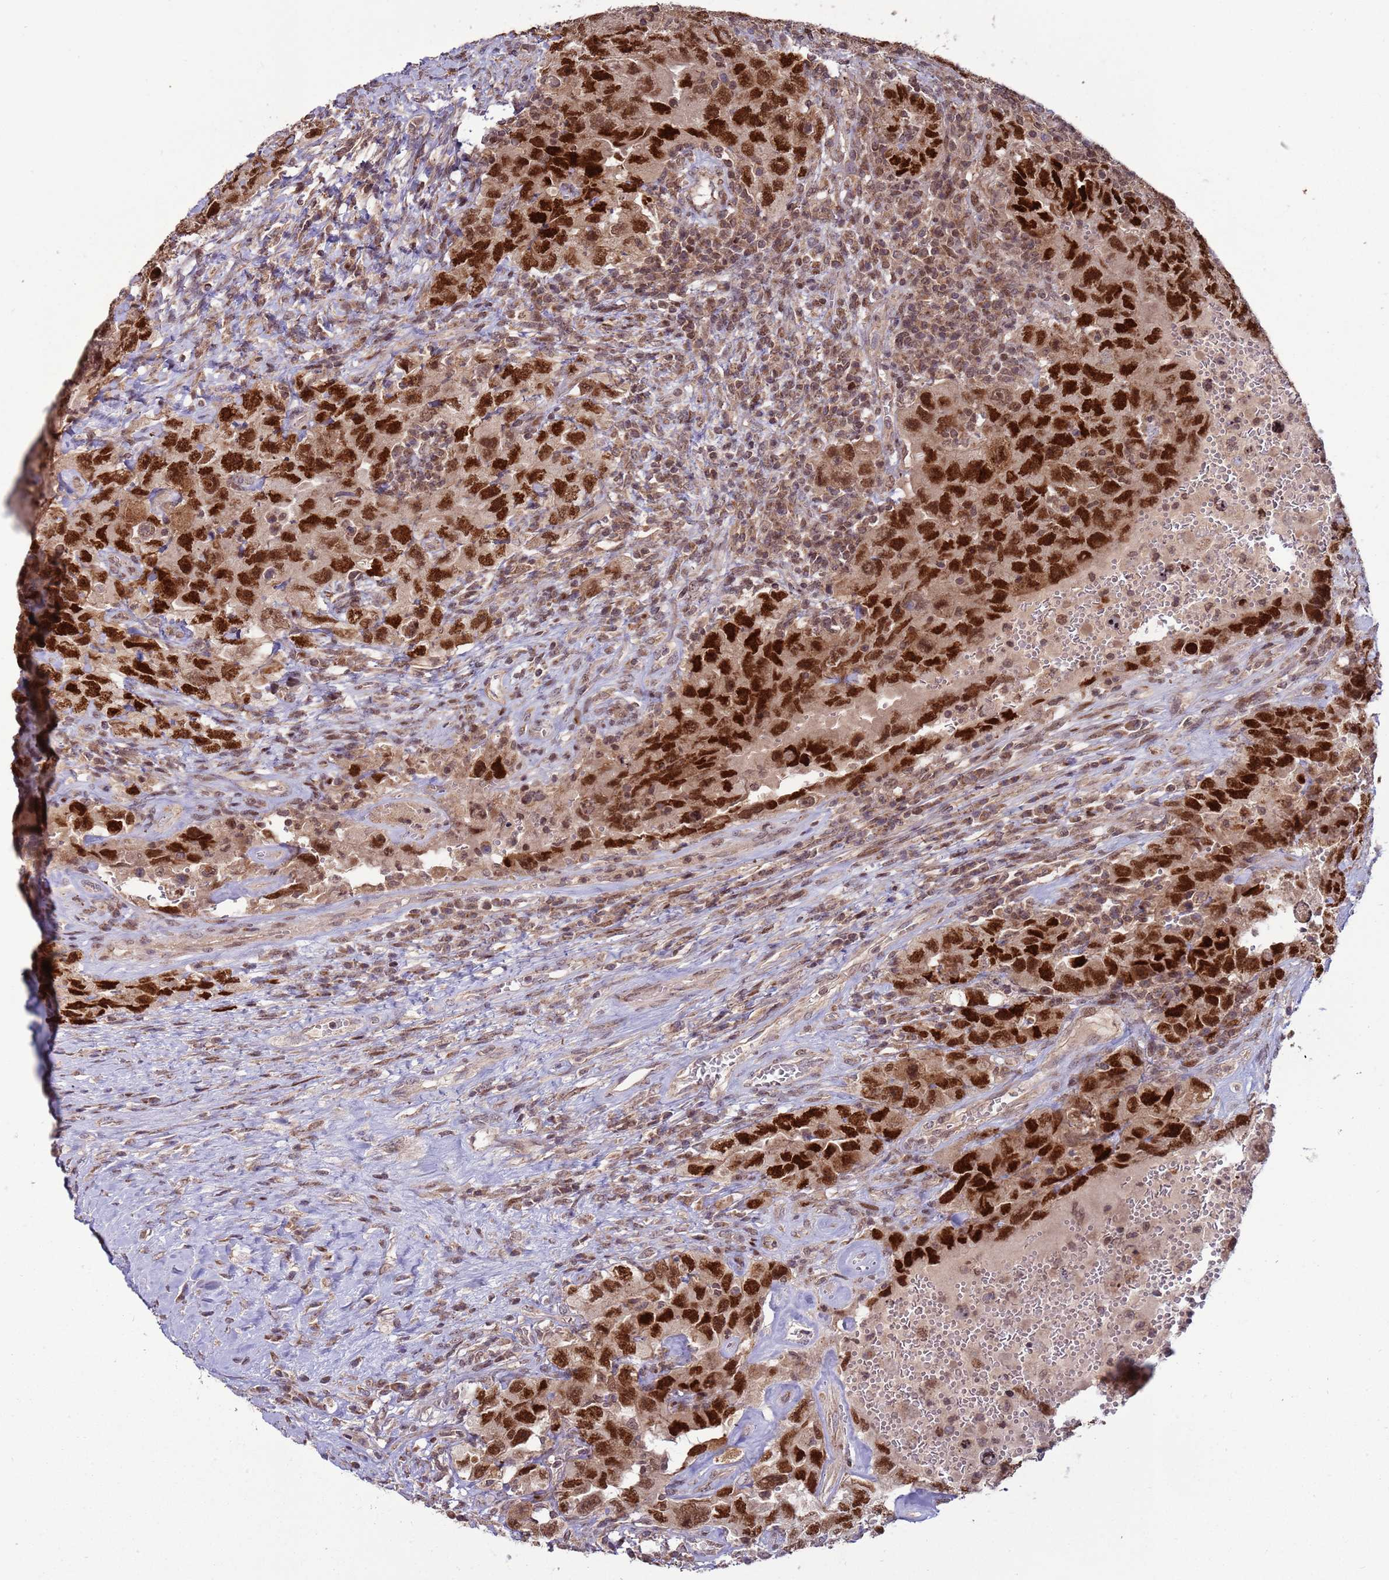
{"staining": {"intensity": "strong", "quantity": ">75%", "location": "nuclear"}, "tissue": "testis cancer", "cell_type": "Tumor cells", "image_type": "cancer", "snomed": [{"axis": "morphology", "description": "Carcinoma, Embryonal, NOS"}, {"axis": "topography", "description": "Testis"}], "caption": "This image exhibits immunohistochemistry (IHC) staining of human embryonal carcinoma (testis), with high strong nuclear staining in approximately >75% of tumor cells.", "gene": "RCOR2", "patient": {"sex": "male", "age": 26}}